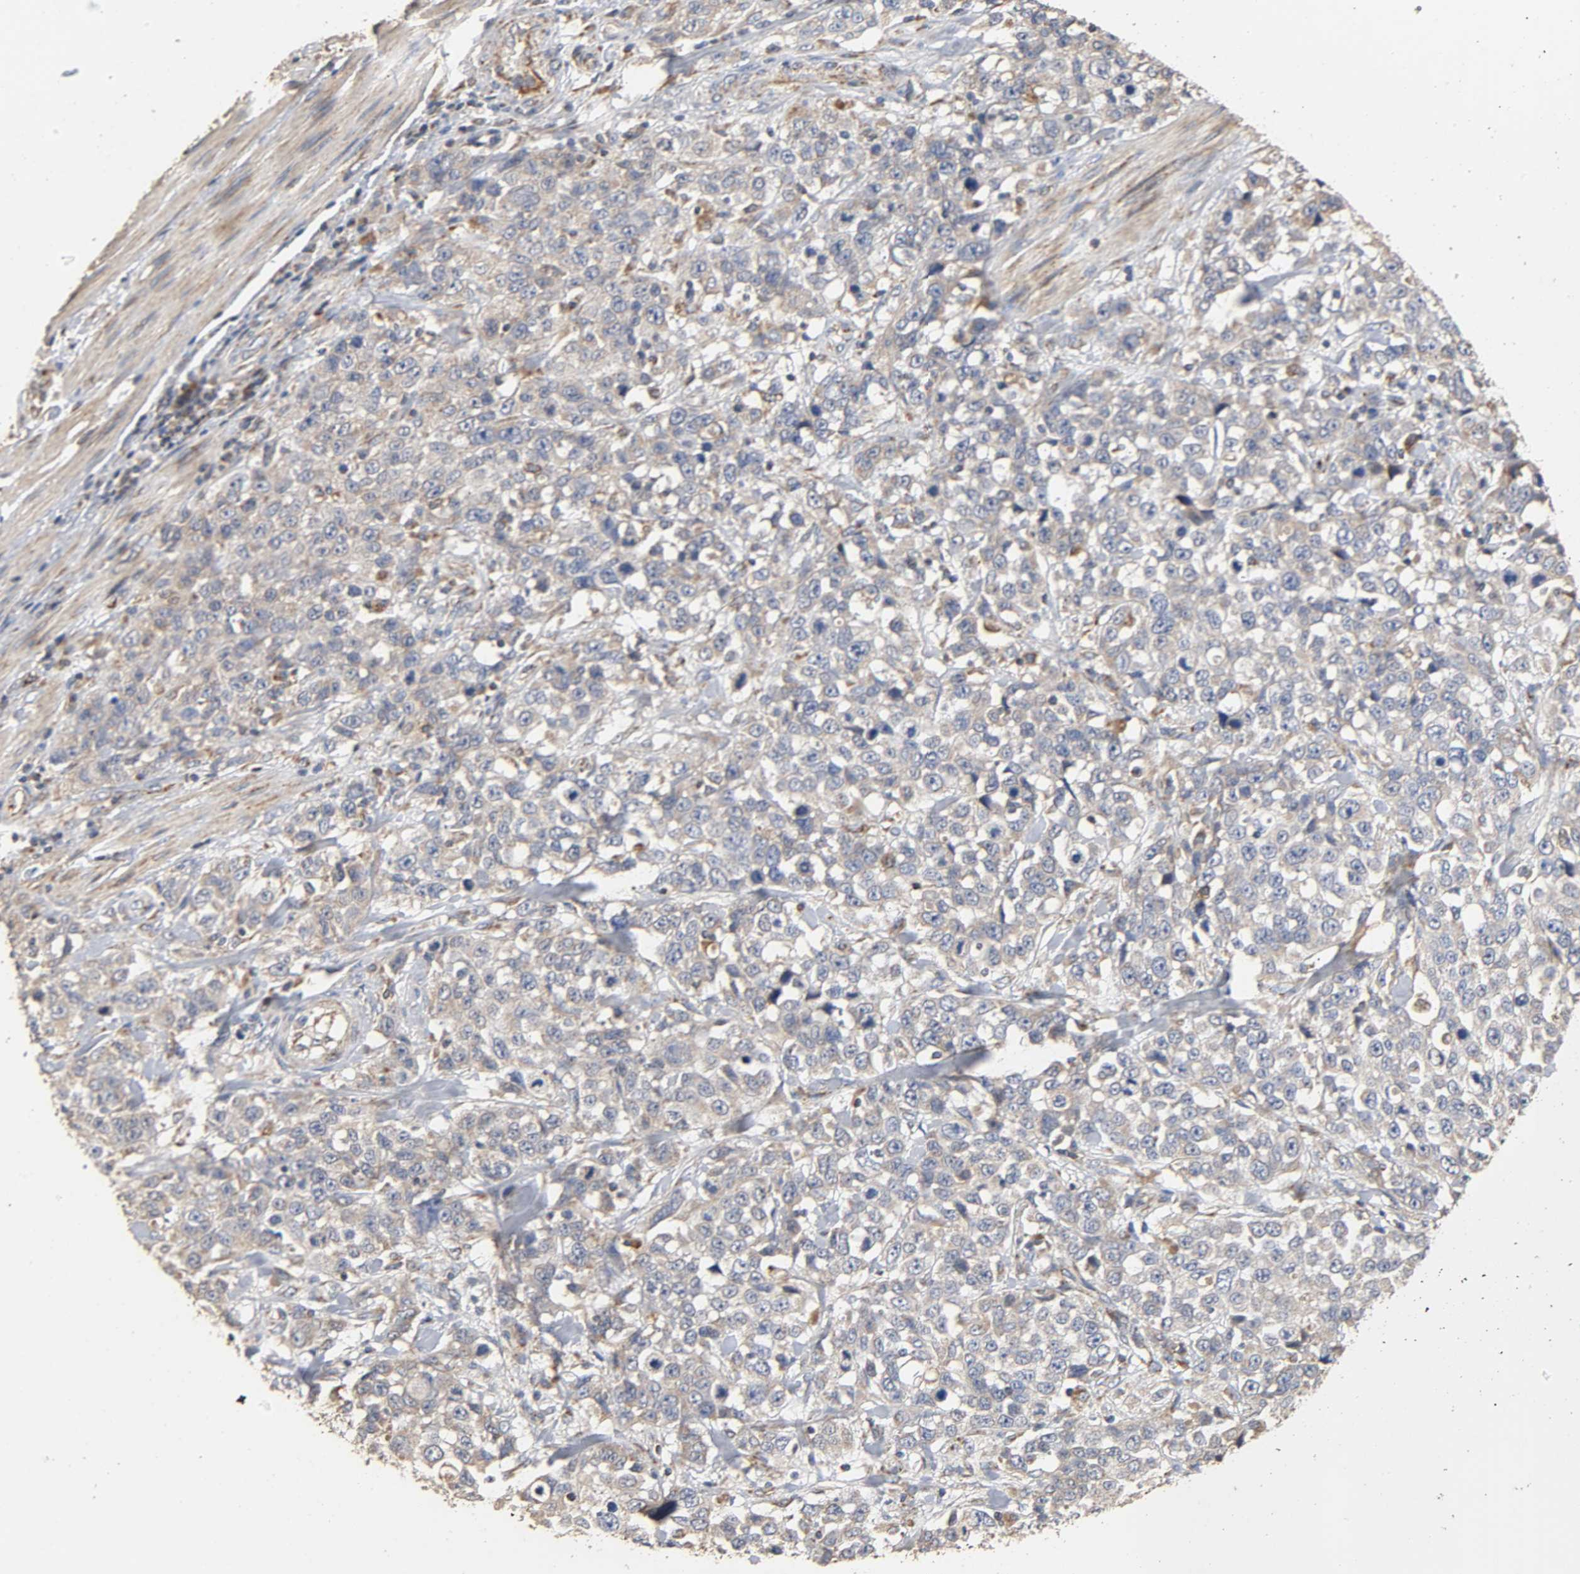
{"staining": {"intensity": "weak", "quantity": "<25%", "location": "cytoplasmic/membranous"}, "tissue": "stomach cancer", "cell_type": "Tumor cells", "image_type": "cancer", "snomed": [{"axis": "morphology", "description": "Normal tissue, NOS"}, {"axis": "morphology", "description": "Adenocarcinoma, NOS"}, {"axis": "topography", "description": "Stomach"}], "caption": "Histopathology image shows no protein expression in tumor cells of stomach adenocarcinoma tissue.", "gene": "NDUFS3", "patient": {"sex": "male", "age": 48}}